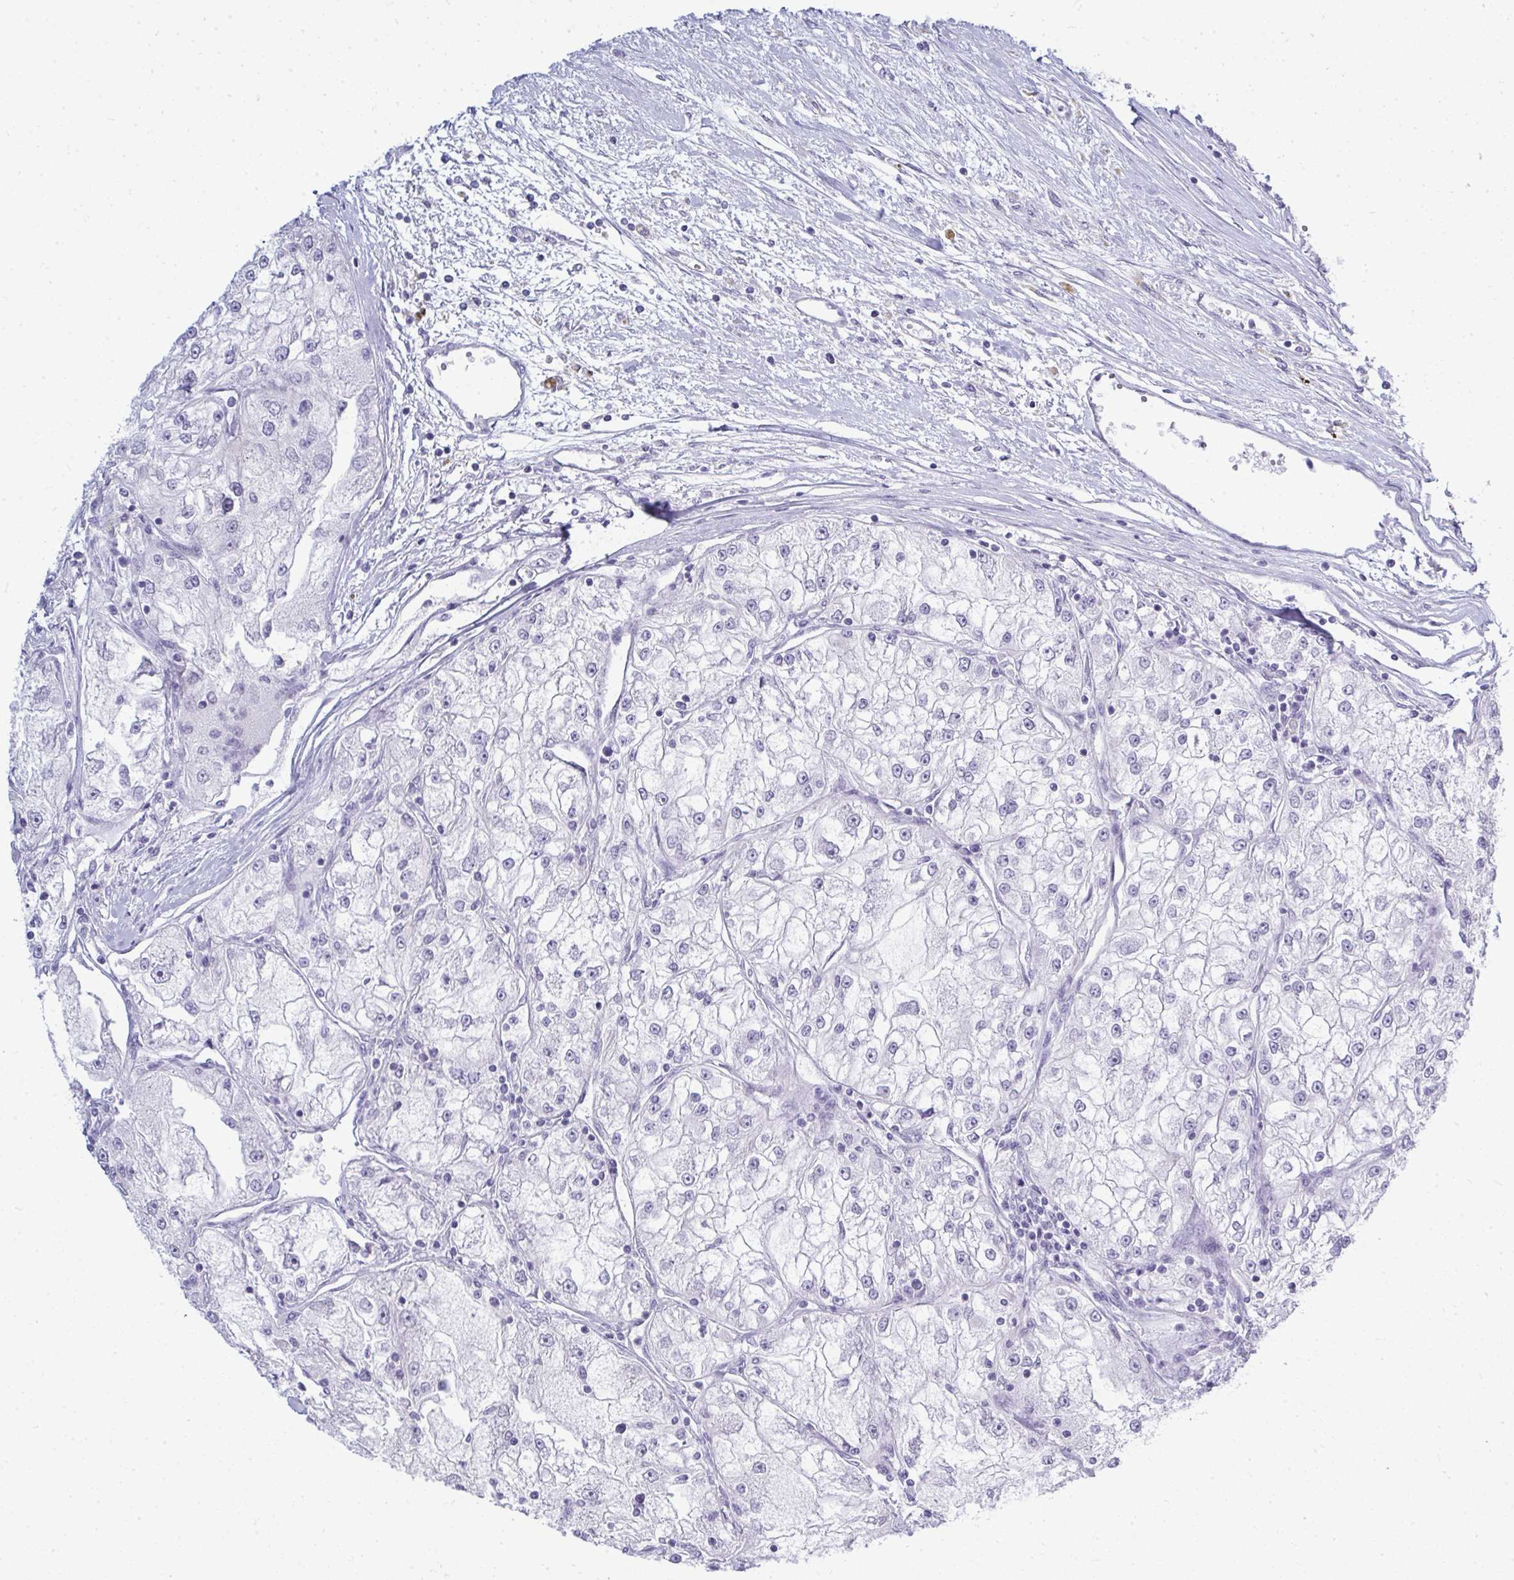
{"staining": {"intensity": "negative", "quantity": "none", "location": "none"}, "tissue": "renal cancer", "cell_type": "Tumor cells", "image_type": "cancer", "snomed": [{"axis": "morphology", "description": "Adenocarcinoma, NOS"}, {"axis": "topography", "description": "Kidney"}], "caption": "Tumor cells are negative for protein expression in human adenocarcinoma (renal).", "gene": "QDPR", "patient": {"sex": "female", "age": 72}}